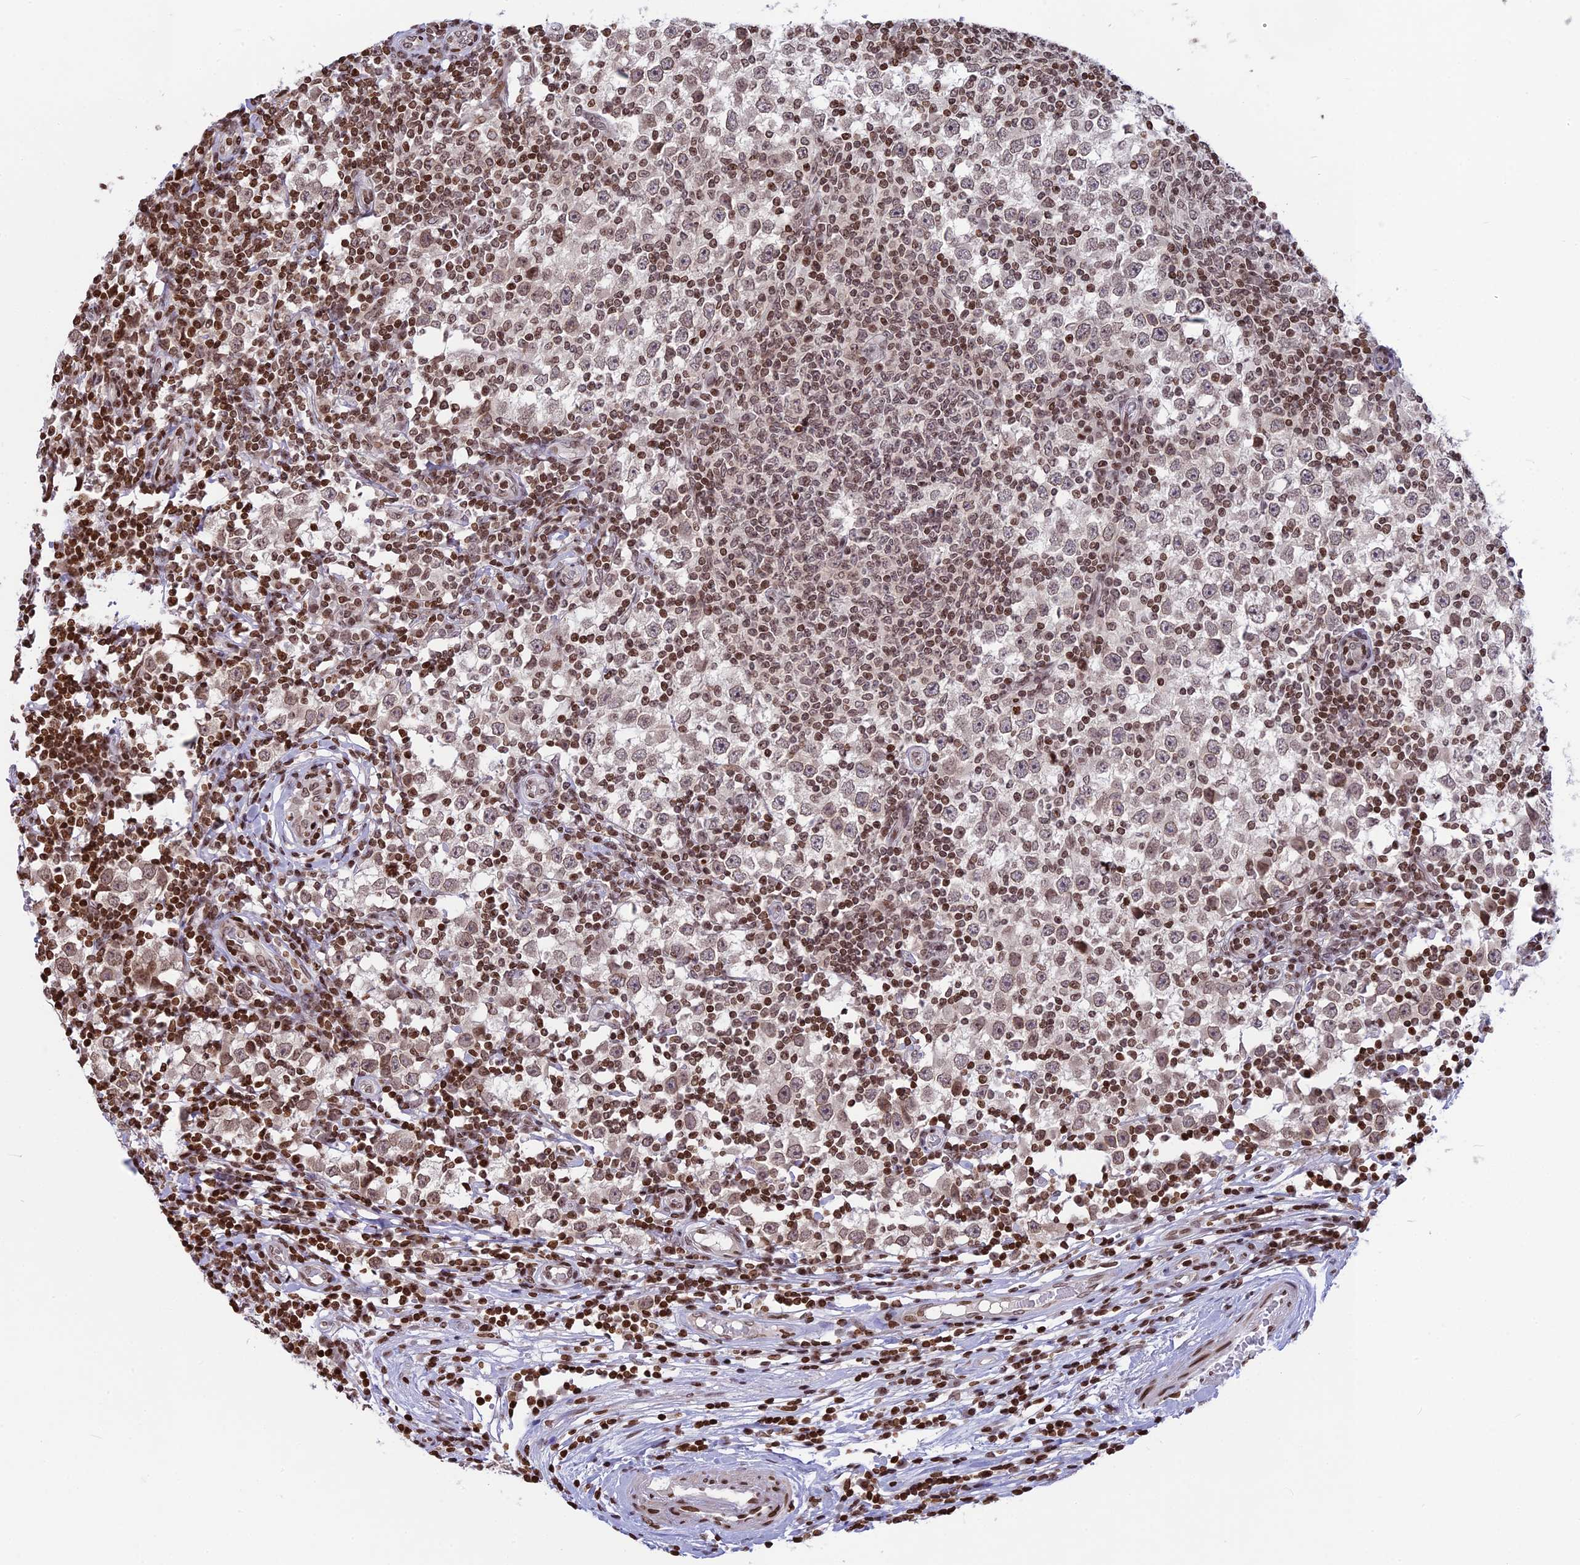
{"staining": {"intensity": "weak", "quantity": ">75%", "location": "nuclear"}, "tissue": "testis cancer", "cell_type": "Tumor cells", "image_type": "cancer", "snomed": [{"axis": "morphology", "description": "Seminoma, NOS"}, {"axis": "topography", "description": "Testis"}], "caption": "Protein expression by immunohistochemistry (IHC) exhibits weak nuclear positivity in approximately >75% of tumor cells in testis cancer (seminoma). (DAB IHC, brown staining for protein, blue staining for nuclei).", "gene": "TET2", "patient": {"sex": "male", "age": 65}}